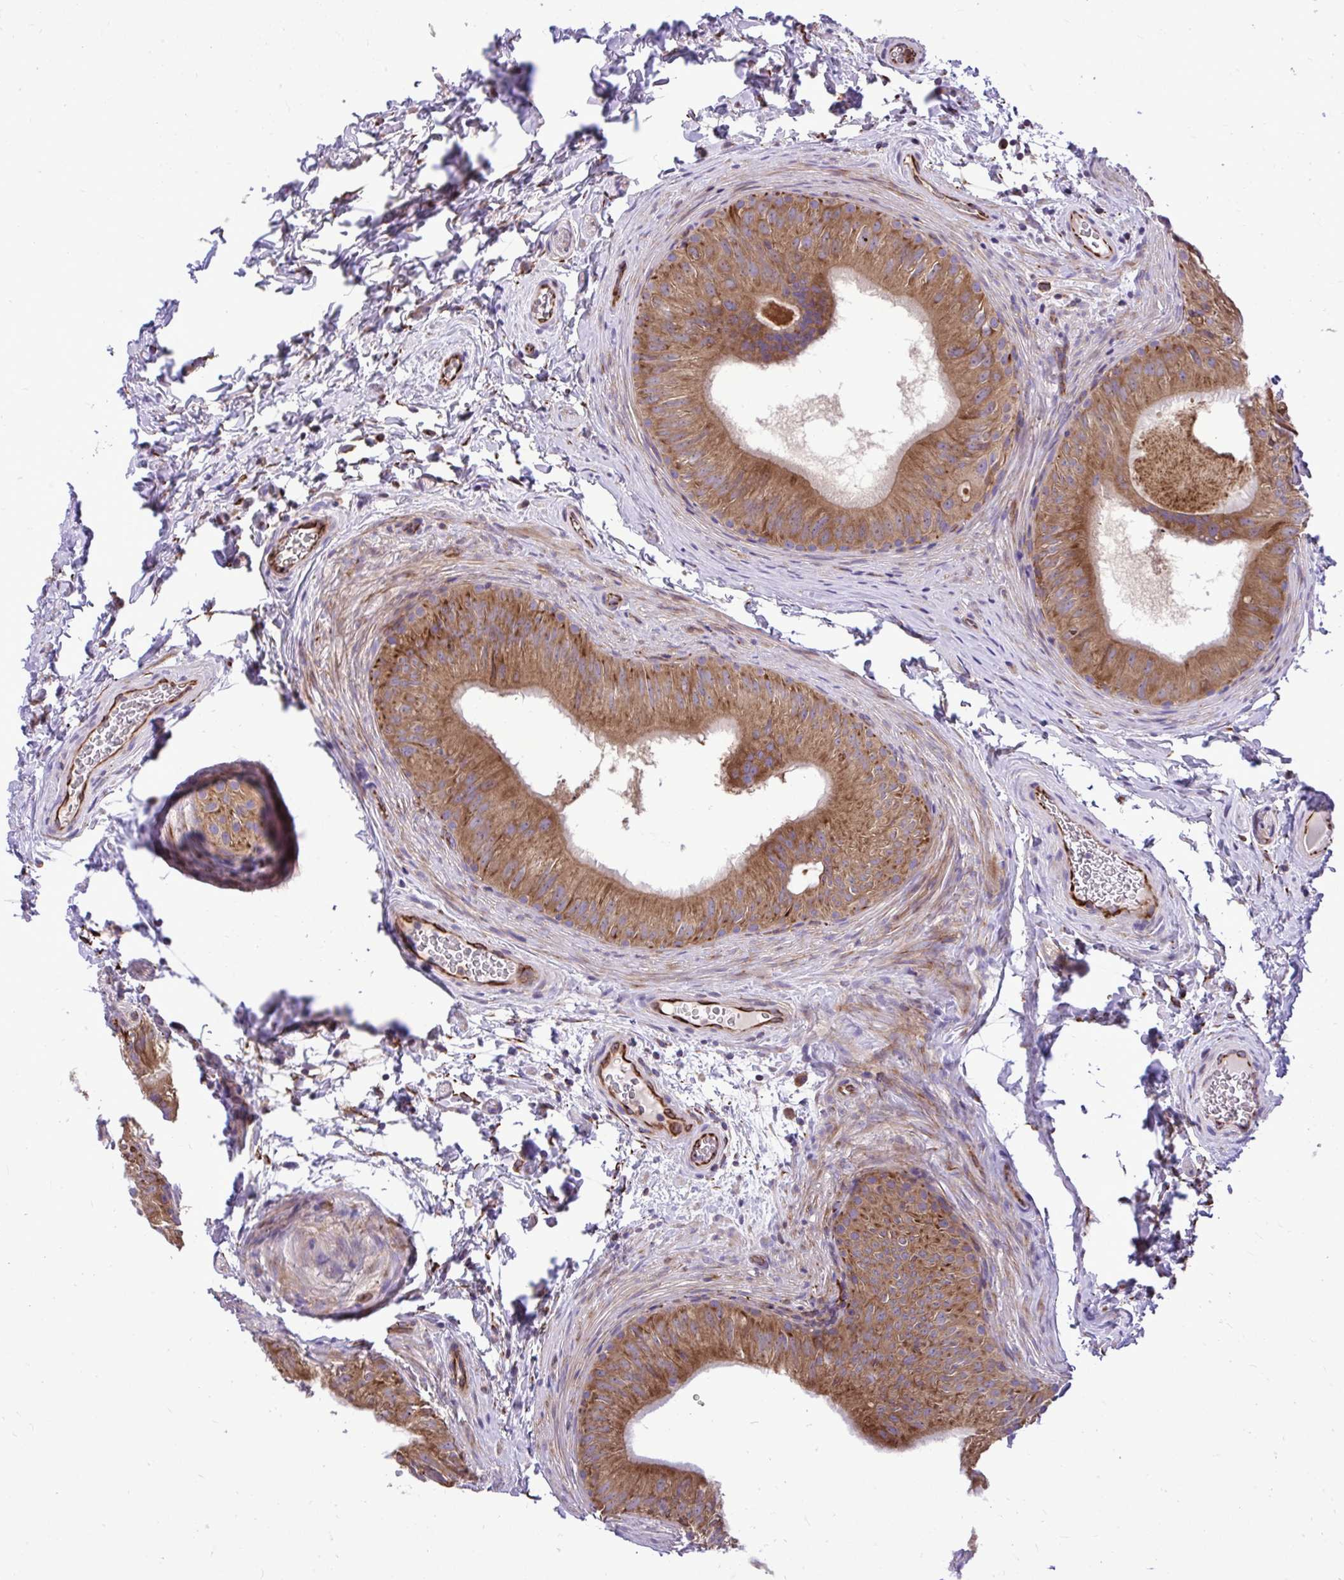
{"staining": {"intensity": "moderate", "quantity": ">75%", "location": "cytoplasmic/membranous"}, "tissue": "epididymis", "cell_type": "Glandular cells", "image_type": "normal", "snomed": [{"axis": "morphology", "description": "Normal tissue, NOS"}, {"axis": "topography", "description": "Epididymis"}], "caption": "Immunohistochemistry (IHC) of normal epididymis shows medium levels of moderate cytoplasmic/membranous expression in approximately >75% of glandular cells. (DAB (3,3'-diaminobenzidine) = brown stain, brightfield microscopy at high magnification).", "gene": "PAIP2", "patient": {"sex": "male", "age": 24}}